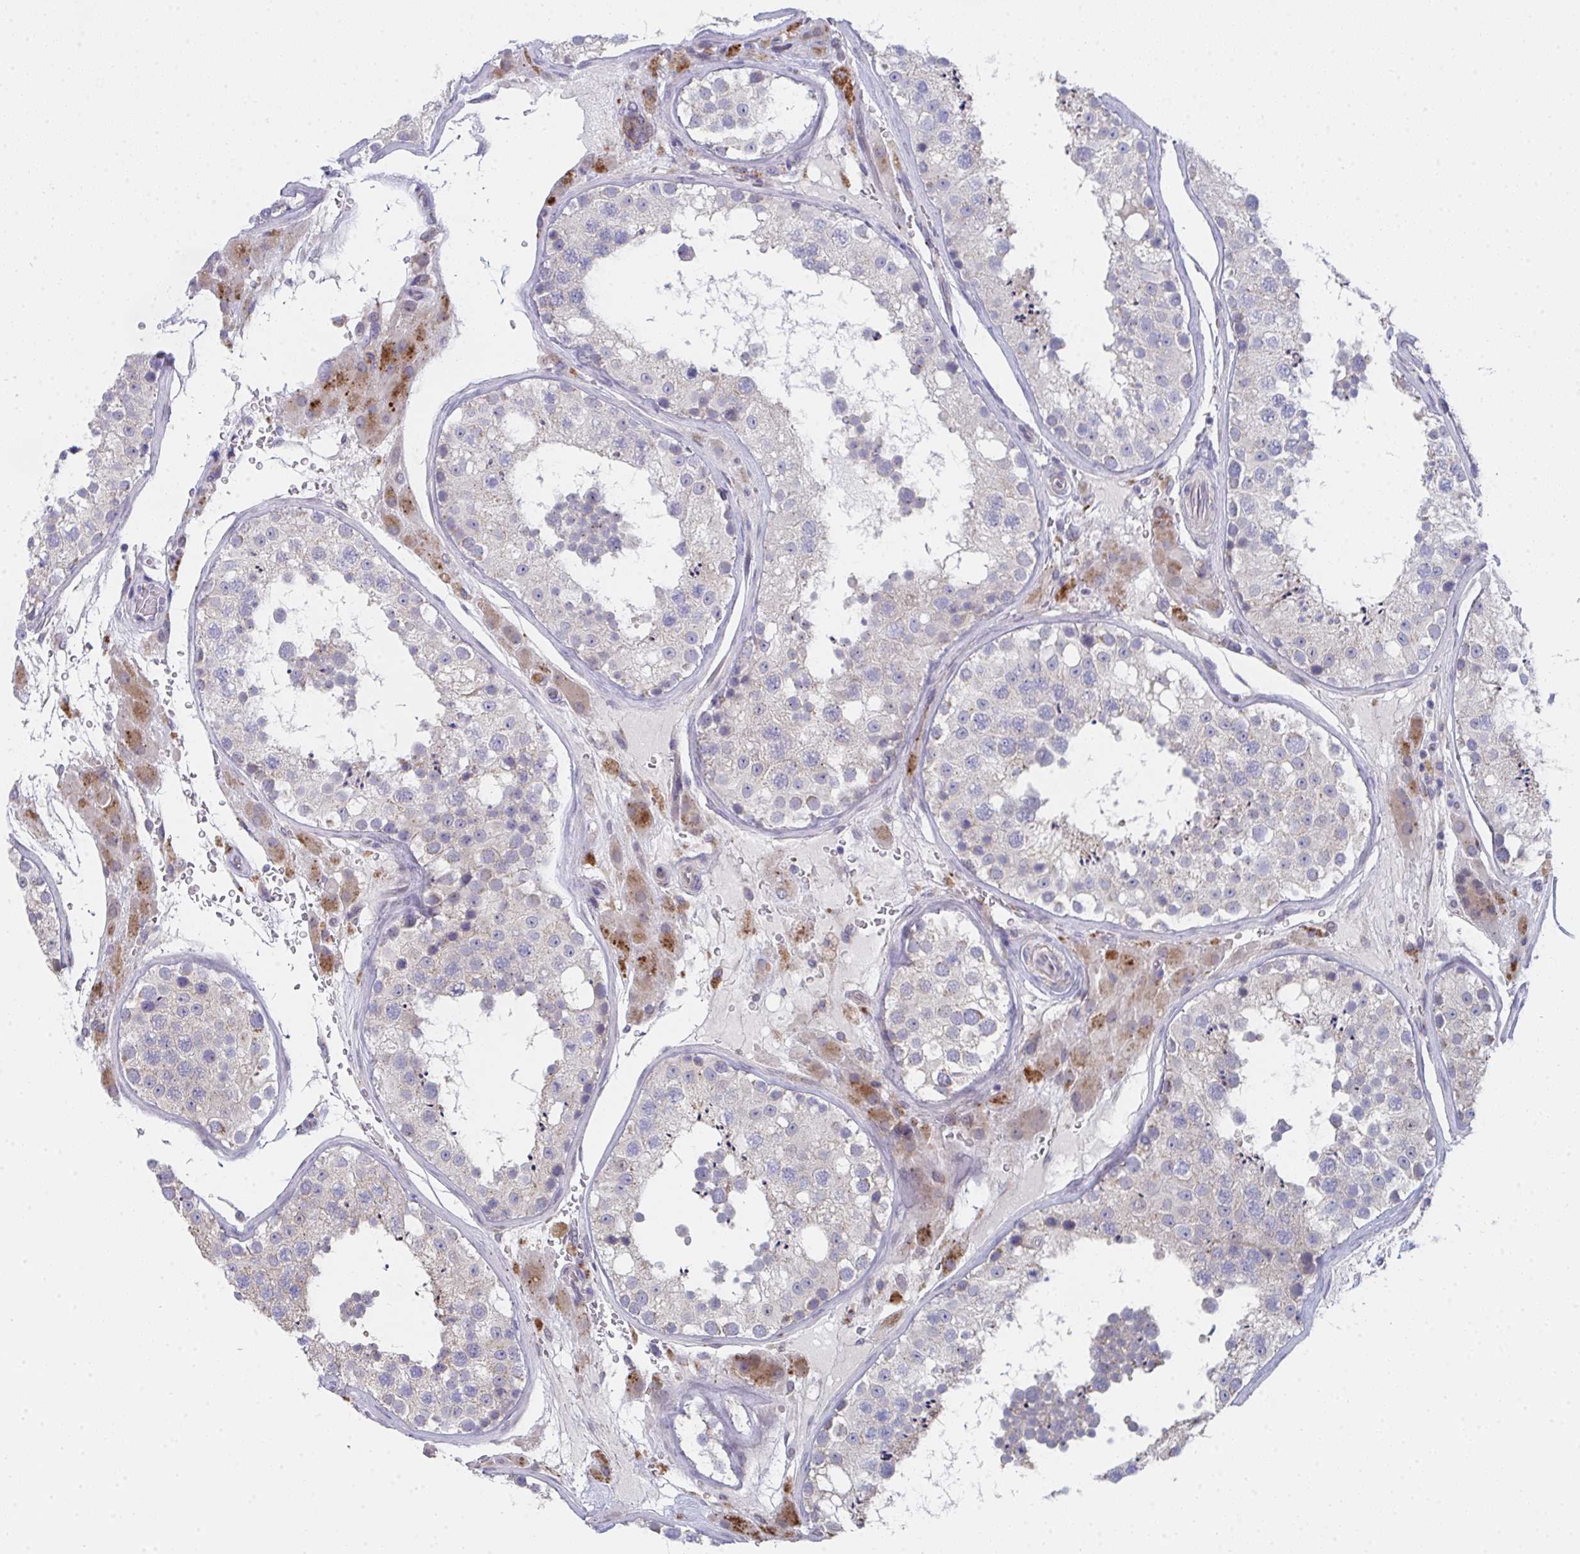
{"staining": {"intensity": "negative", "quantity": "none", "location": "none"}, "tissue": "testis", "cell_type": "Cells in seminiferous ducts", "image_type": "normal", "snomed": [{"axis": "morphology", "description": "Normal tissue, NOS"}, {"axis": "topography", "description": "Testis"}], "caption": "High power microscopy histopathology image of an IHC histopathology image of benign testis, revealing no significant staining in cells in seminiferous ducts.", "gene": "VWDE", "patient": {"sex": "male", "age": 26}}